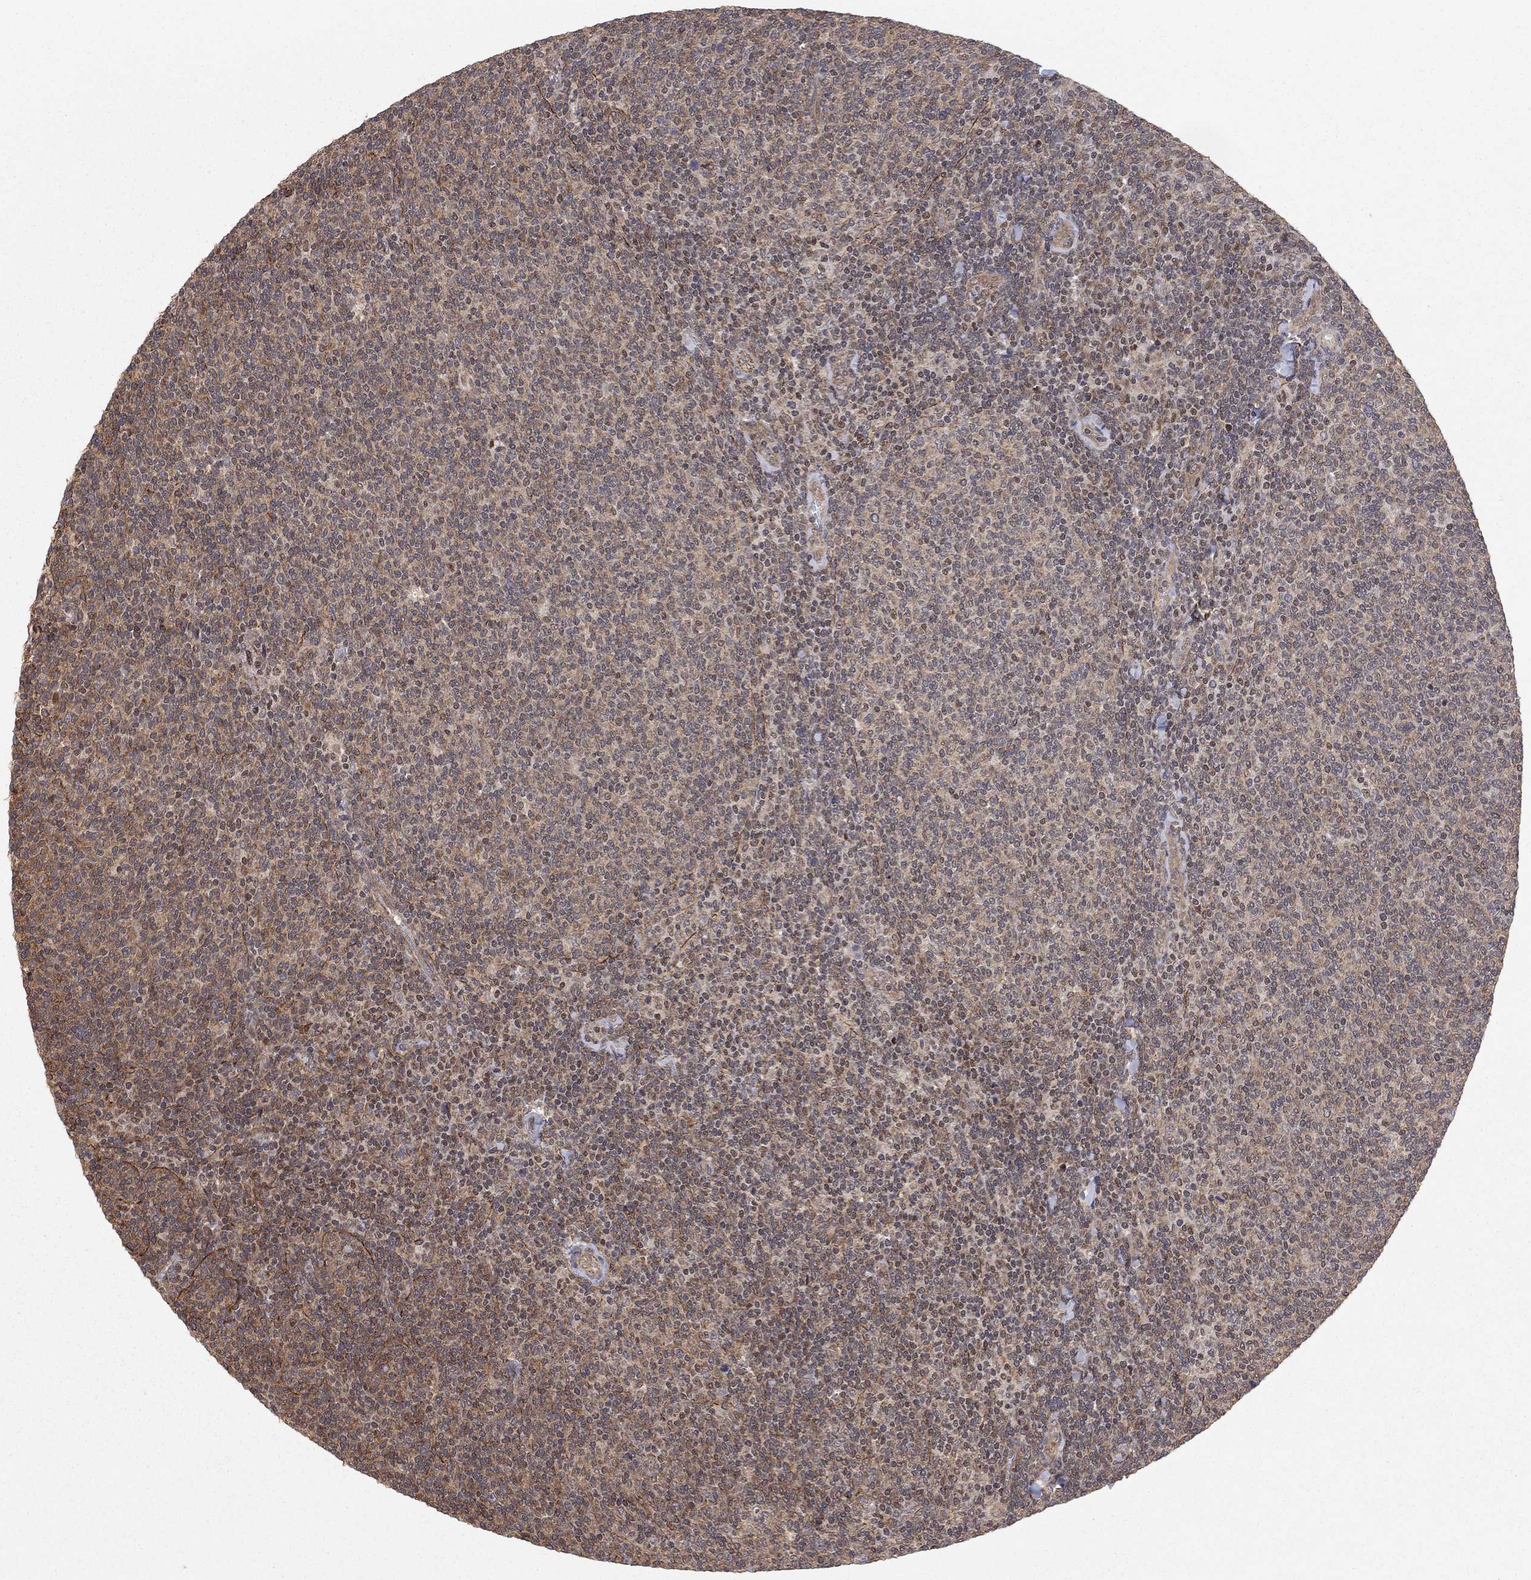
{"staining": {"intensity": "moderate", "quantity": "25%-75%", "location": "cytoplasmic/membranous"}, "tissue": "lymphoma", "cell_type": "Tumor cells", "image_type": "cancer", "snomed": [{"axis": "morphology", "description": "Malignant lymphoma, non-Hodgkin's type, Low grade"}, {"axis": "topography", "description": "Lymph node"}], "caption": "A brown stain highlights moderate cytoplasmic/membranous staining of a protein in malignant lymphoma, non-Hodgkin's type (low-grade) tumor cells. (DAB = brown stain, brightfield microscopy at high magnification).", "gene": "TDP1", "patient": {"sex": "male", "age": 52}}